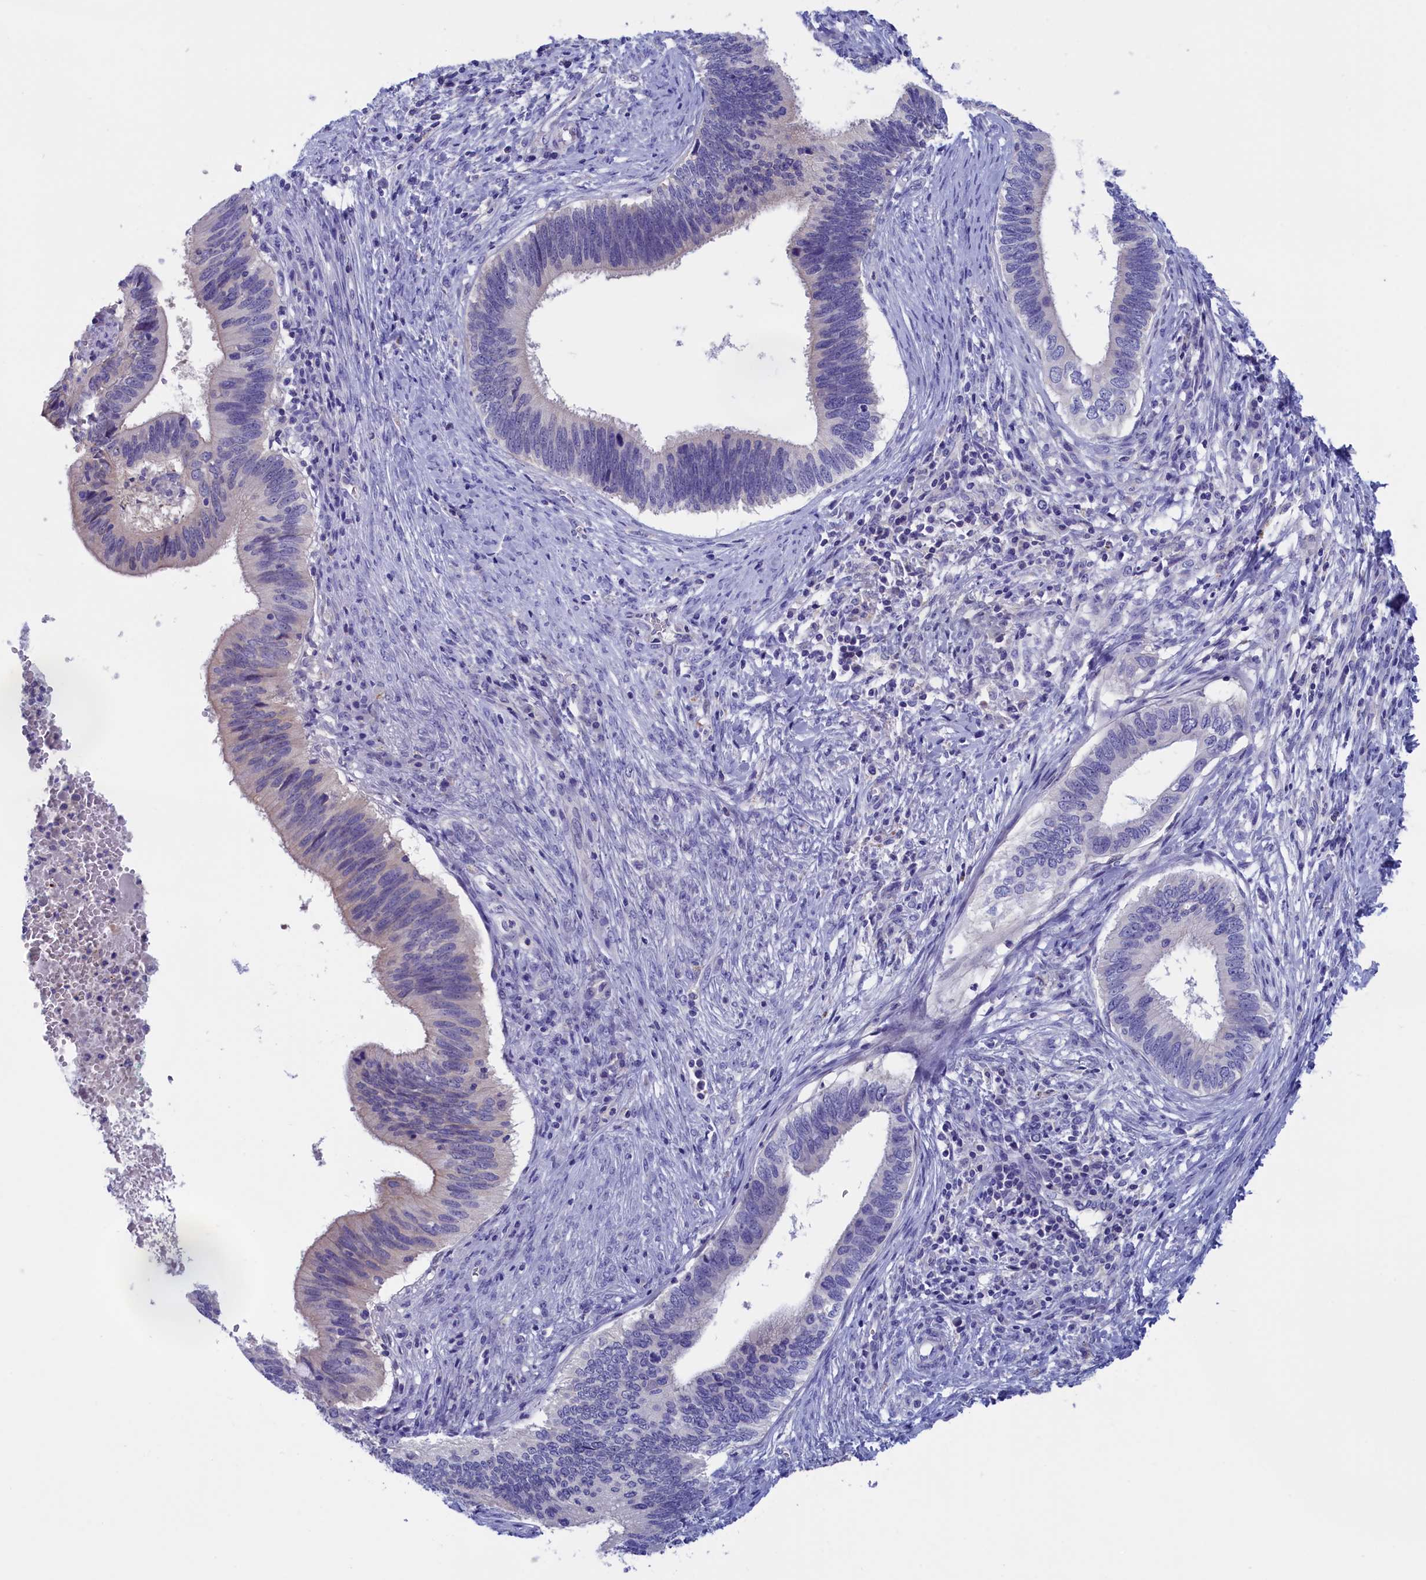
{"staining": {"intensity": "negative", "quantity": "none", "location": "none"}, "tissue": "cervical cancer", "cell_type": "Tumor cells", "image_type": "cancer", "snomed": [{"axis": "morphology", "description": "Adenocarcinoma, NOS"}, {"axis": "topography", "description": "Cervix"}], "caption": "This micrograph is of adenocarcinoma (cervical) stained with immunohistochemistry to label a protein in brown with the nuclei are counter-stained blue. There is no staining in tumor cells.", "gene": "VPS35L", "patient": {"sex": "female", "age": 42}}